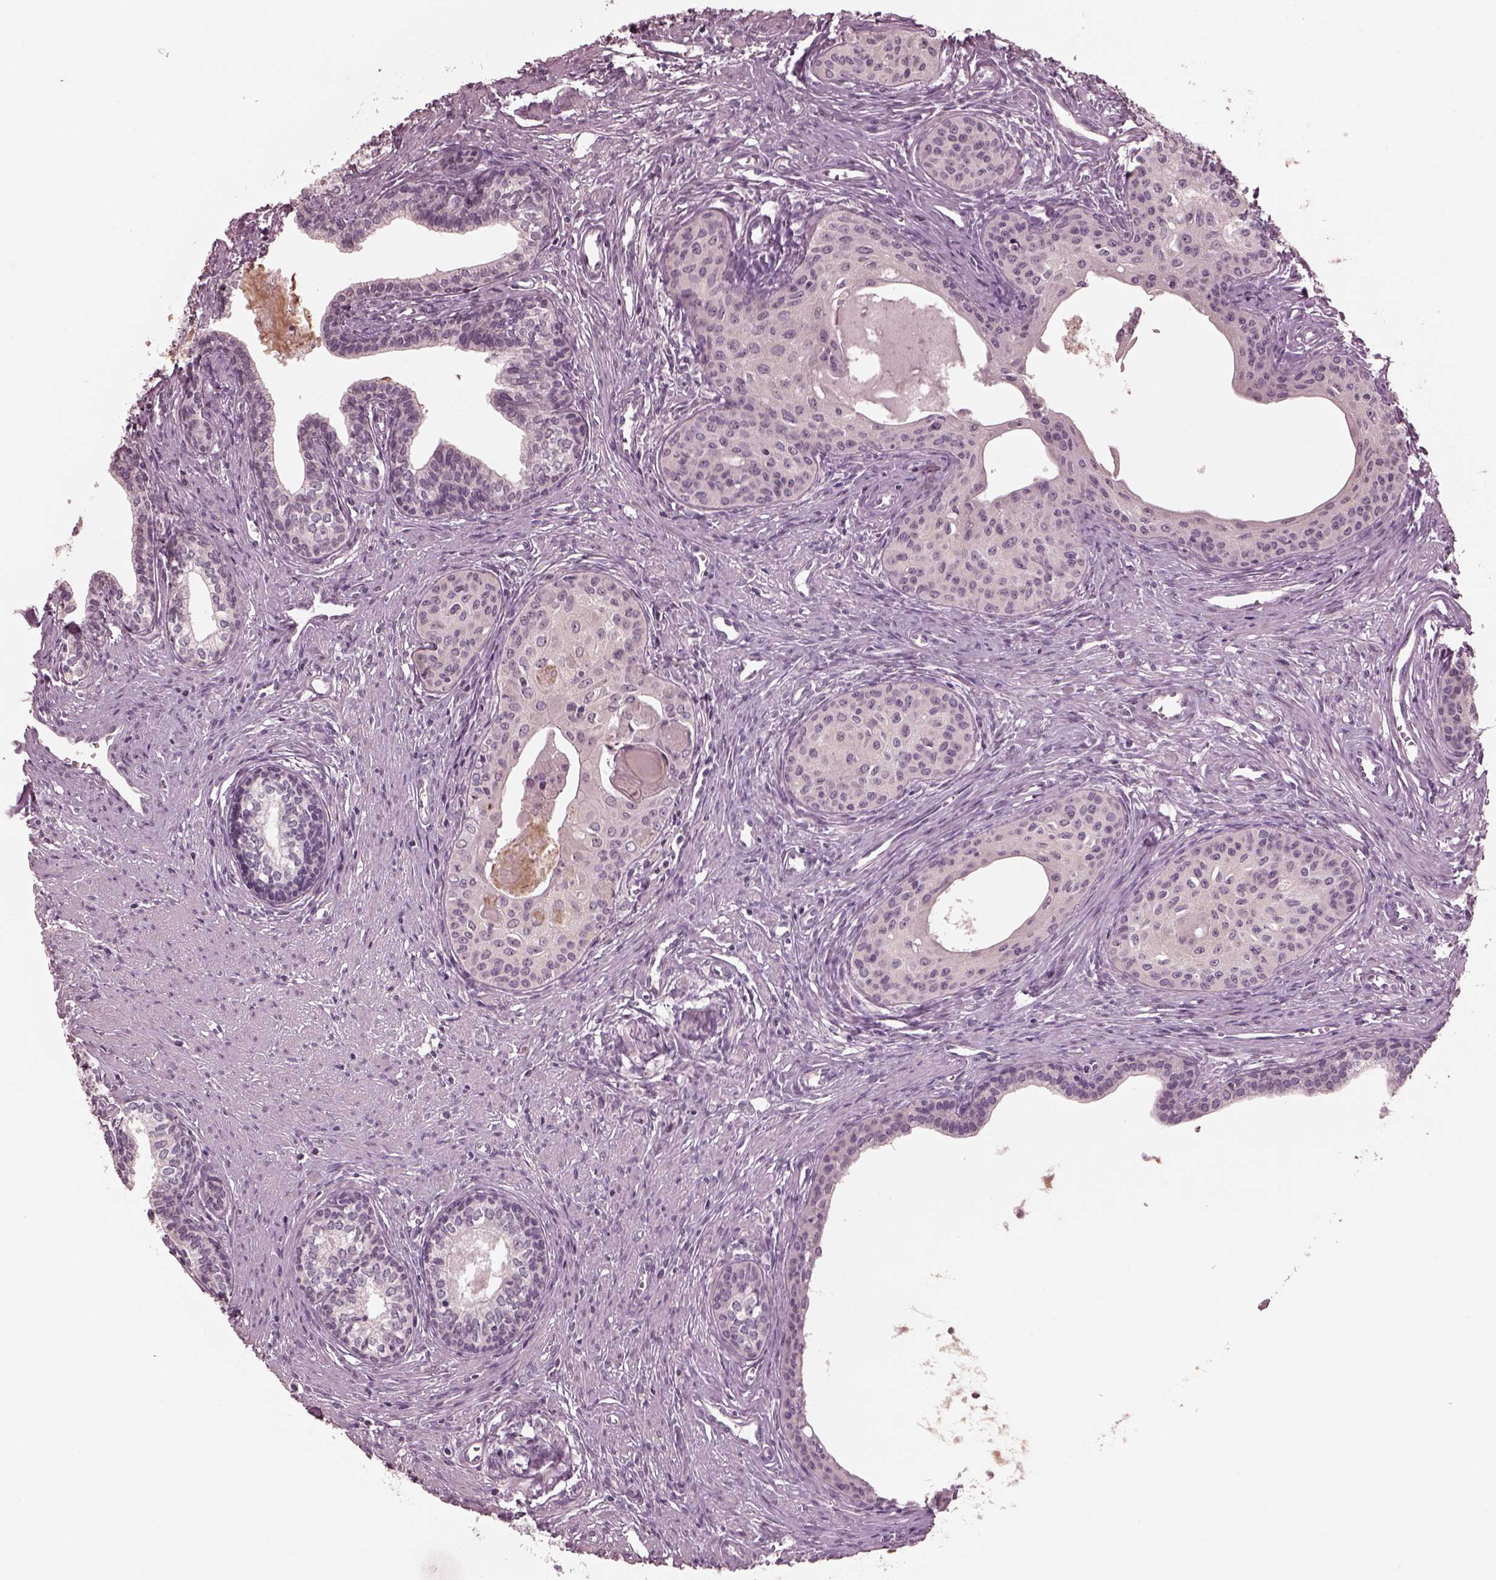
{"staining": {"intensity": "negative", "quantity": "none", "location": "none"}, "tissue": "prostate", "cell_type": "Glandular cells", "image_type": "normal", "snomed": [{"axis": "morphology", "description": "Normal tissue, NOS"}, {"axis": "topography", "description": "Prostate"}], "caption": "IHC photomicrograph of unremarkable prostate: prostate stained with DAB (3,3'-diaminobenzidine) shows no significant protein positivity in glandular cells. (Brightfield microscopy of DAB immunohistochemistry at high magnification).", "gene": "RGS7", "patient": {"sex": "male", "age": 60}}